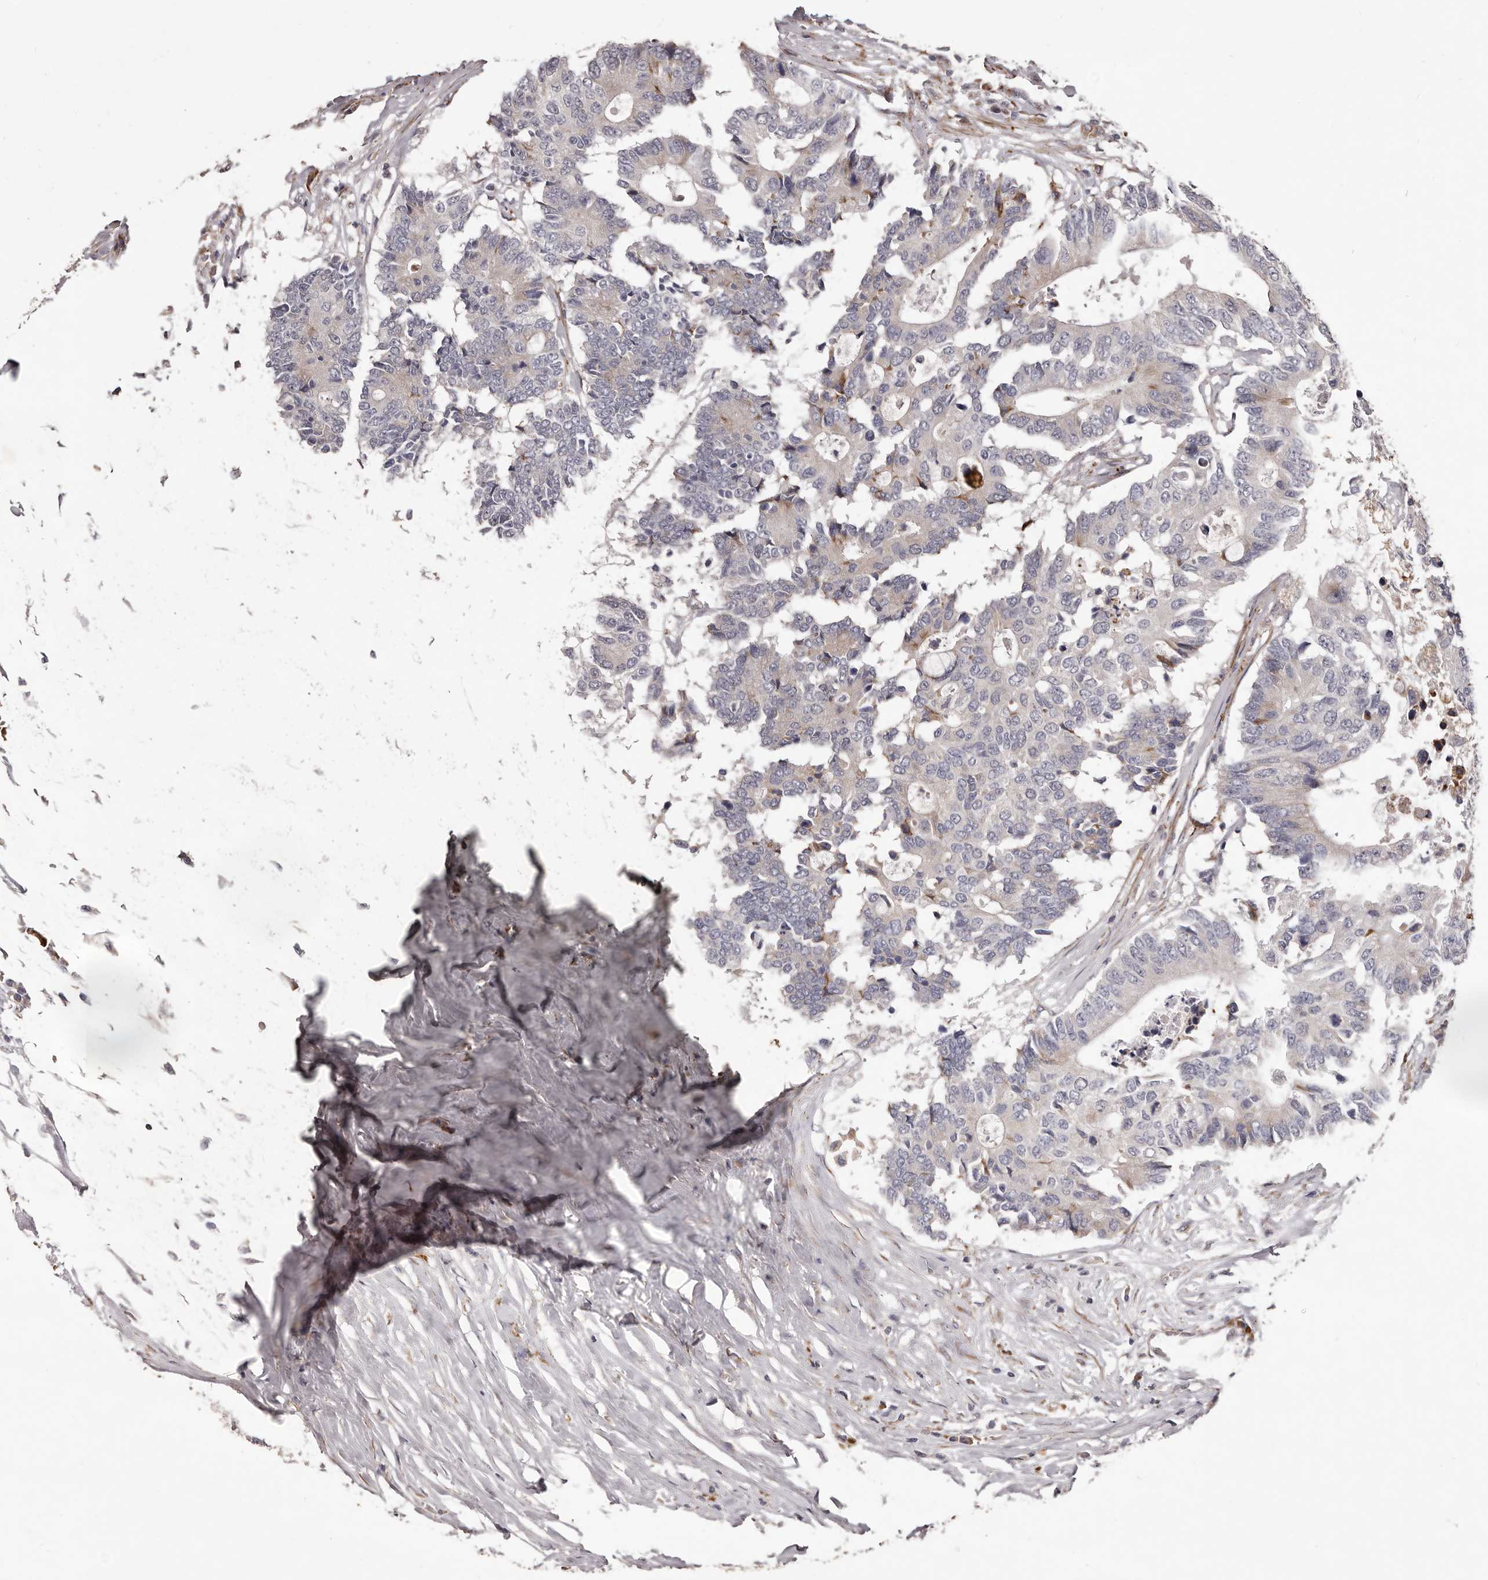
{"staining": {"intensity": "negative", "quantity": "none", "location": "none"}, "tissue": "colorectal cancer", "cell_type": "Tumor cells", "image_type": "cancer", "snomed": [{"axis": "morphology", "description": "Adenocarcinoma, NOS"}, {"axis": "topography", "description": "Colon"}], "caption": "Immunohistochemistry (IHC) image of colorectal cancer stained for a protein (brown), which reveals no staining in tumor cells. (DAB IHC with hematoxylin counter stain).", "gene": "ALPK1", "patient": {"sex": "male", "age": 71}}